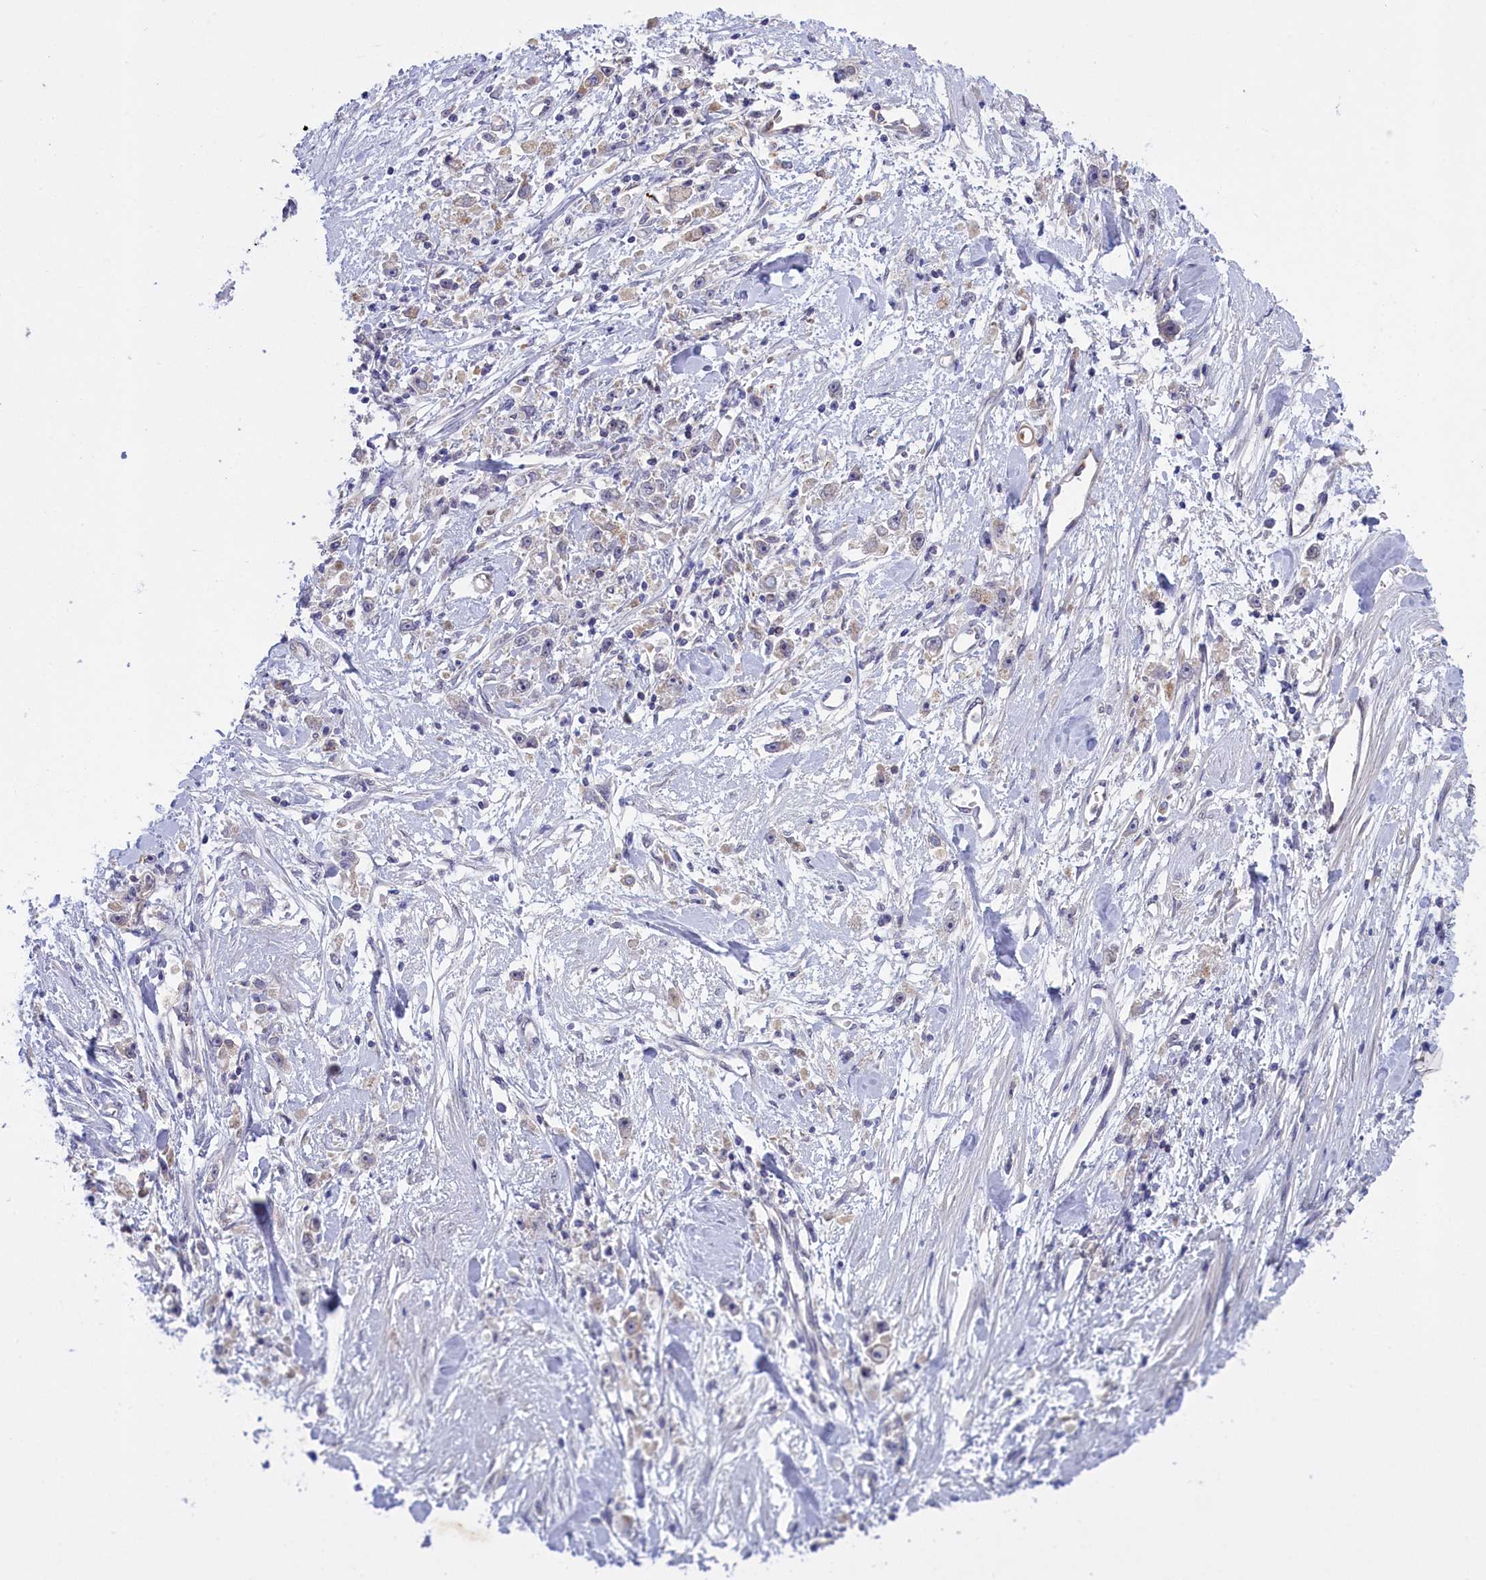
{"staining": {"intensity": "negative", "quantity": "none", "location": "none"}, "tissue": "stomach cancer", "cell_type": "Tumor cells", "image_type": "cancer", "snomed": [{"axis": "morphology", "description": "Adenocarcinoma, NOS"}, {"axis": "topography", "description": "Stomach"}], "caption": "Stomach adenocarcinoma was stained to show a protein in brown. There is no significant expression in tumor cells.", "gene": "FAM149B1", "patient": {"sex": "female", "age": 59}}